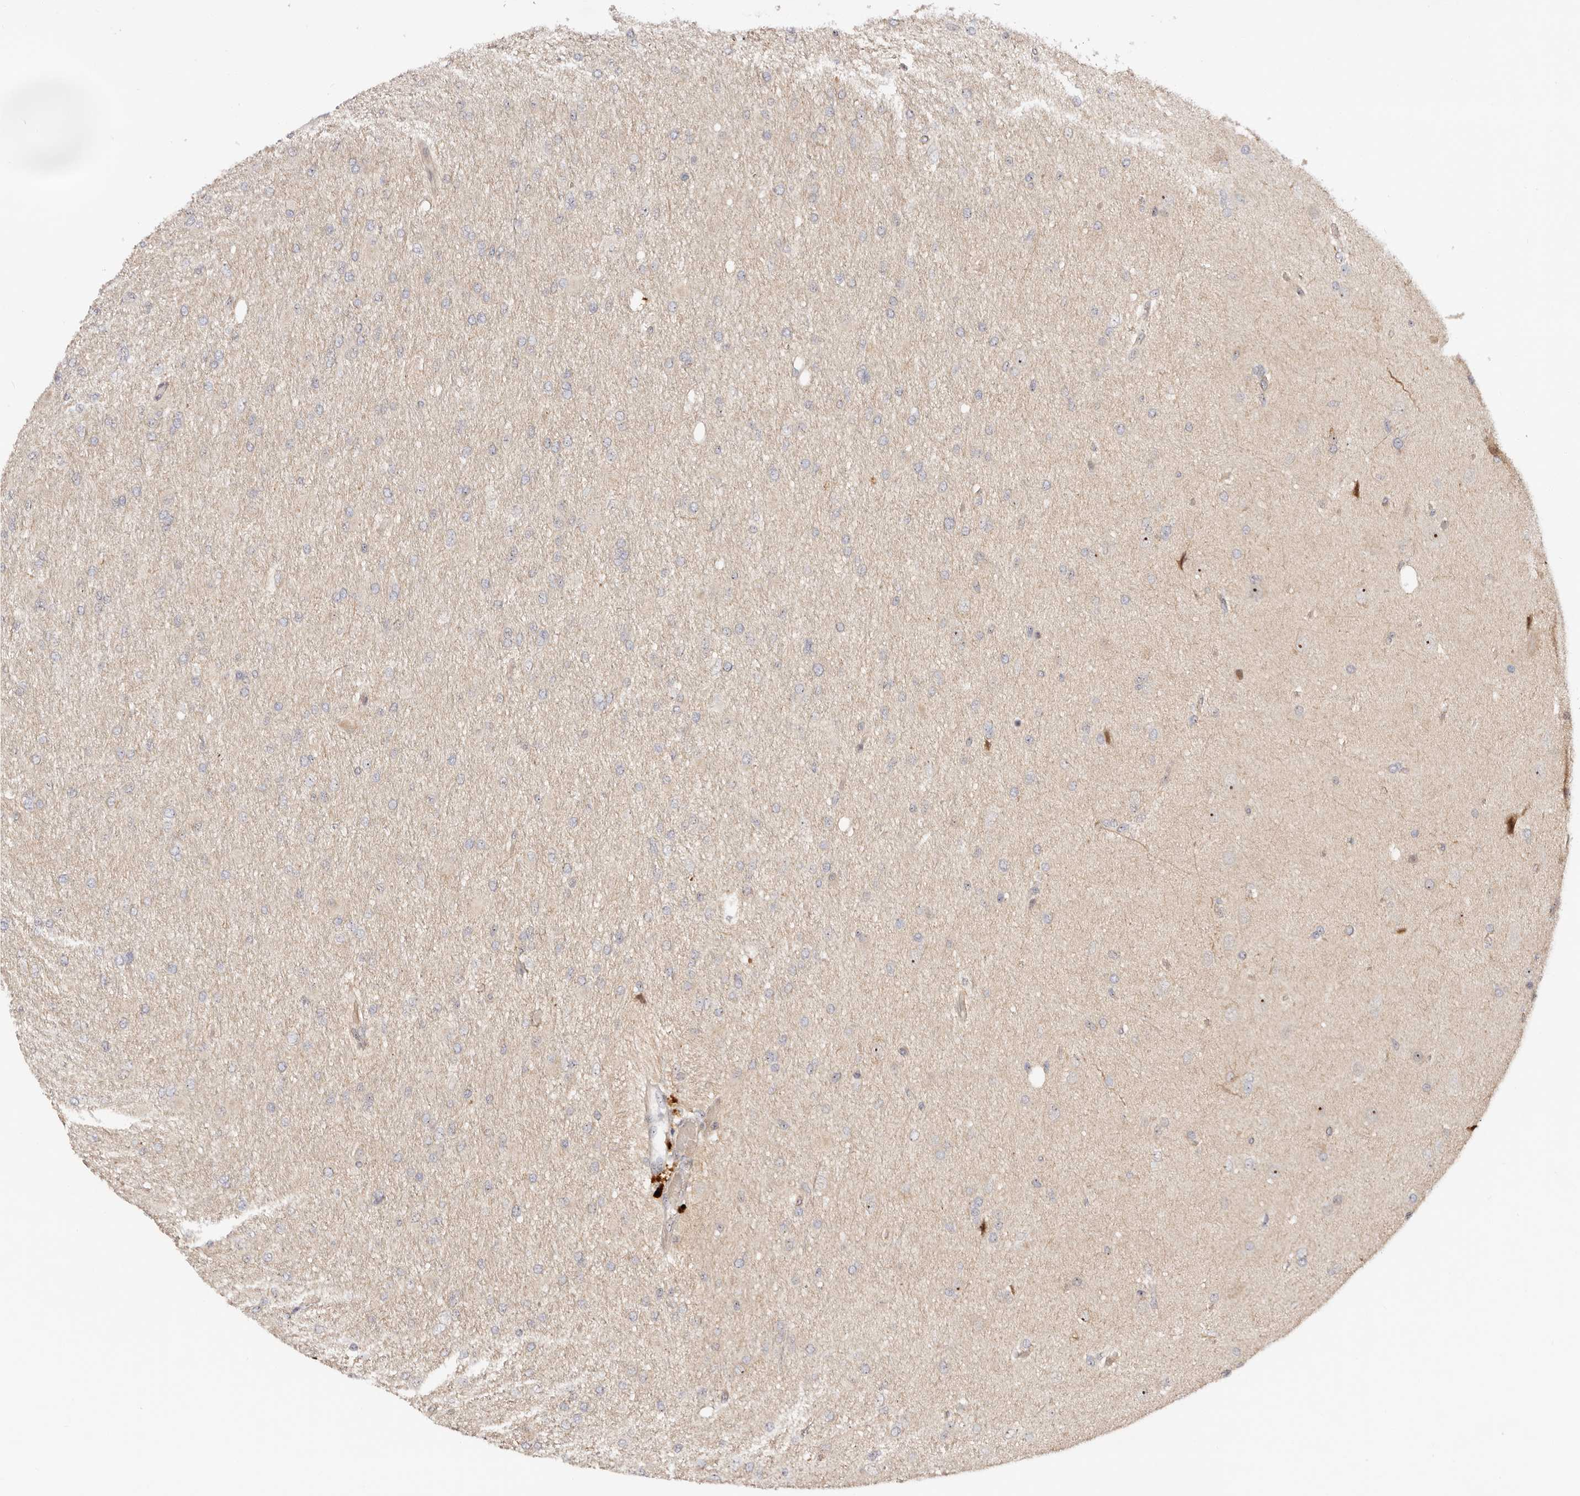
{"staining": {"intensity": "negative", "quantity": "none", "location": "none"}, "tissue": "glioma", "cell_type": "Tumor cells", "image_type": "cancer", "snomed": [{"axis": "morphology", "description": "Glioma, malignant, High grade"}, {"axis": "topography", "description": "Cerebral cortex"}], "caption": "An image of human malignant glioma (high-grade) is negative for staining in tumor cells.", "gene": "ODF2L", "patient": {"sex": "female", "age": 36}}